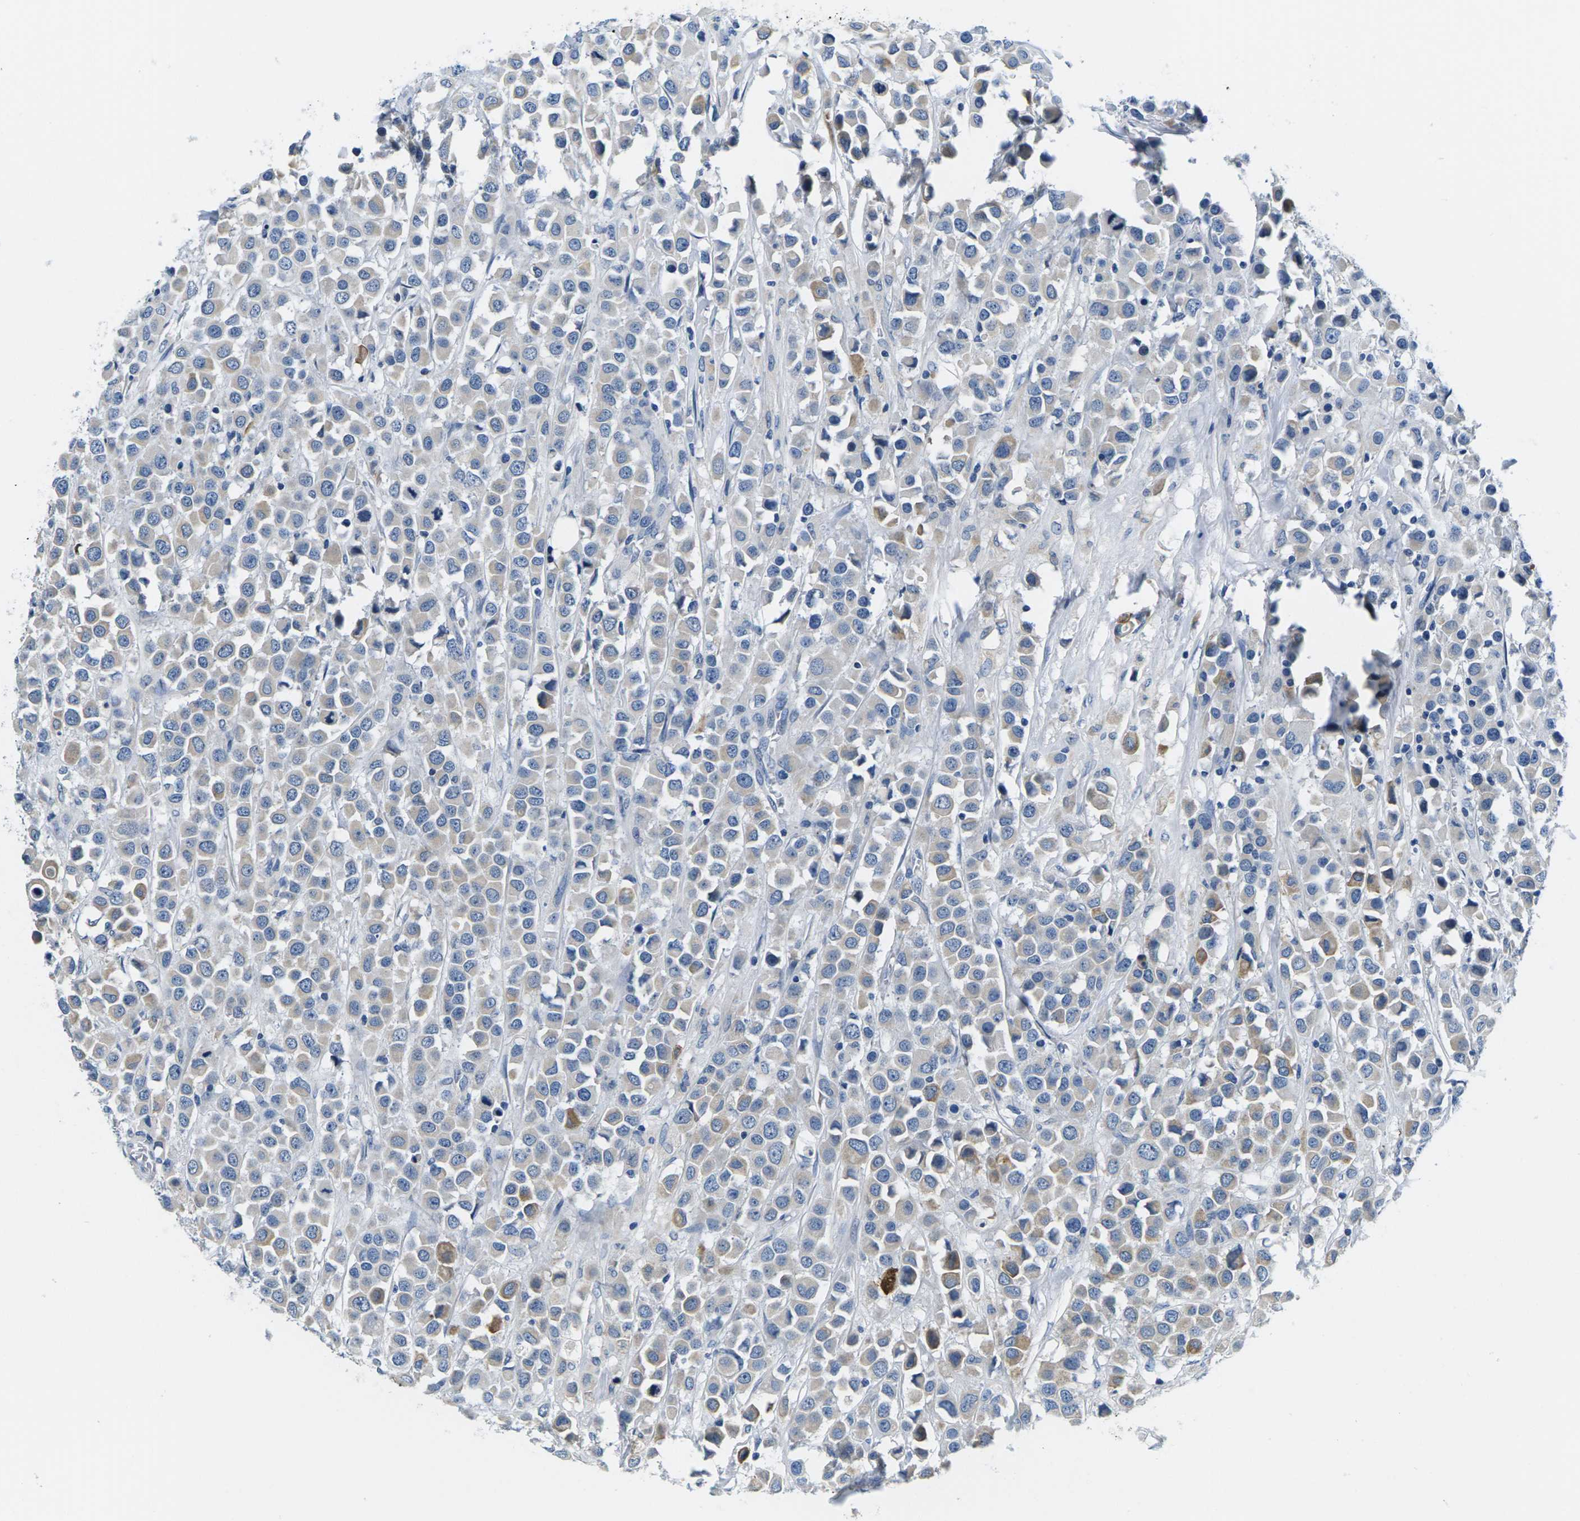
{"staining": {"intensity": "moderate", "quantity": "<25%", "location": "cytoplasmic/membranous"}, "tissue": "breast cancer", "cell_type": "Tumor cells", "image_type": "cancer", "snomed": [{"axis": "morphology", "description": "Duct carcinoma"}, {"axis": "topography", "description": "Breast"}], "caption": "A histopathology image of infiltrating ductal carcinoma (breast) stained for a protein shows moderate cytoplasmic/membranous brown staining in tumor cells.", "gene": "TSPAN2", "patient": {"sex": "female", "age": 61}}